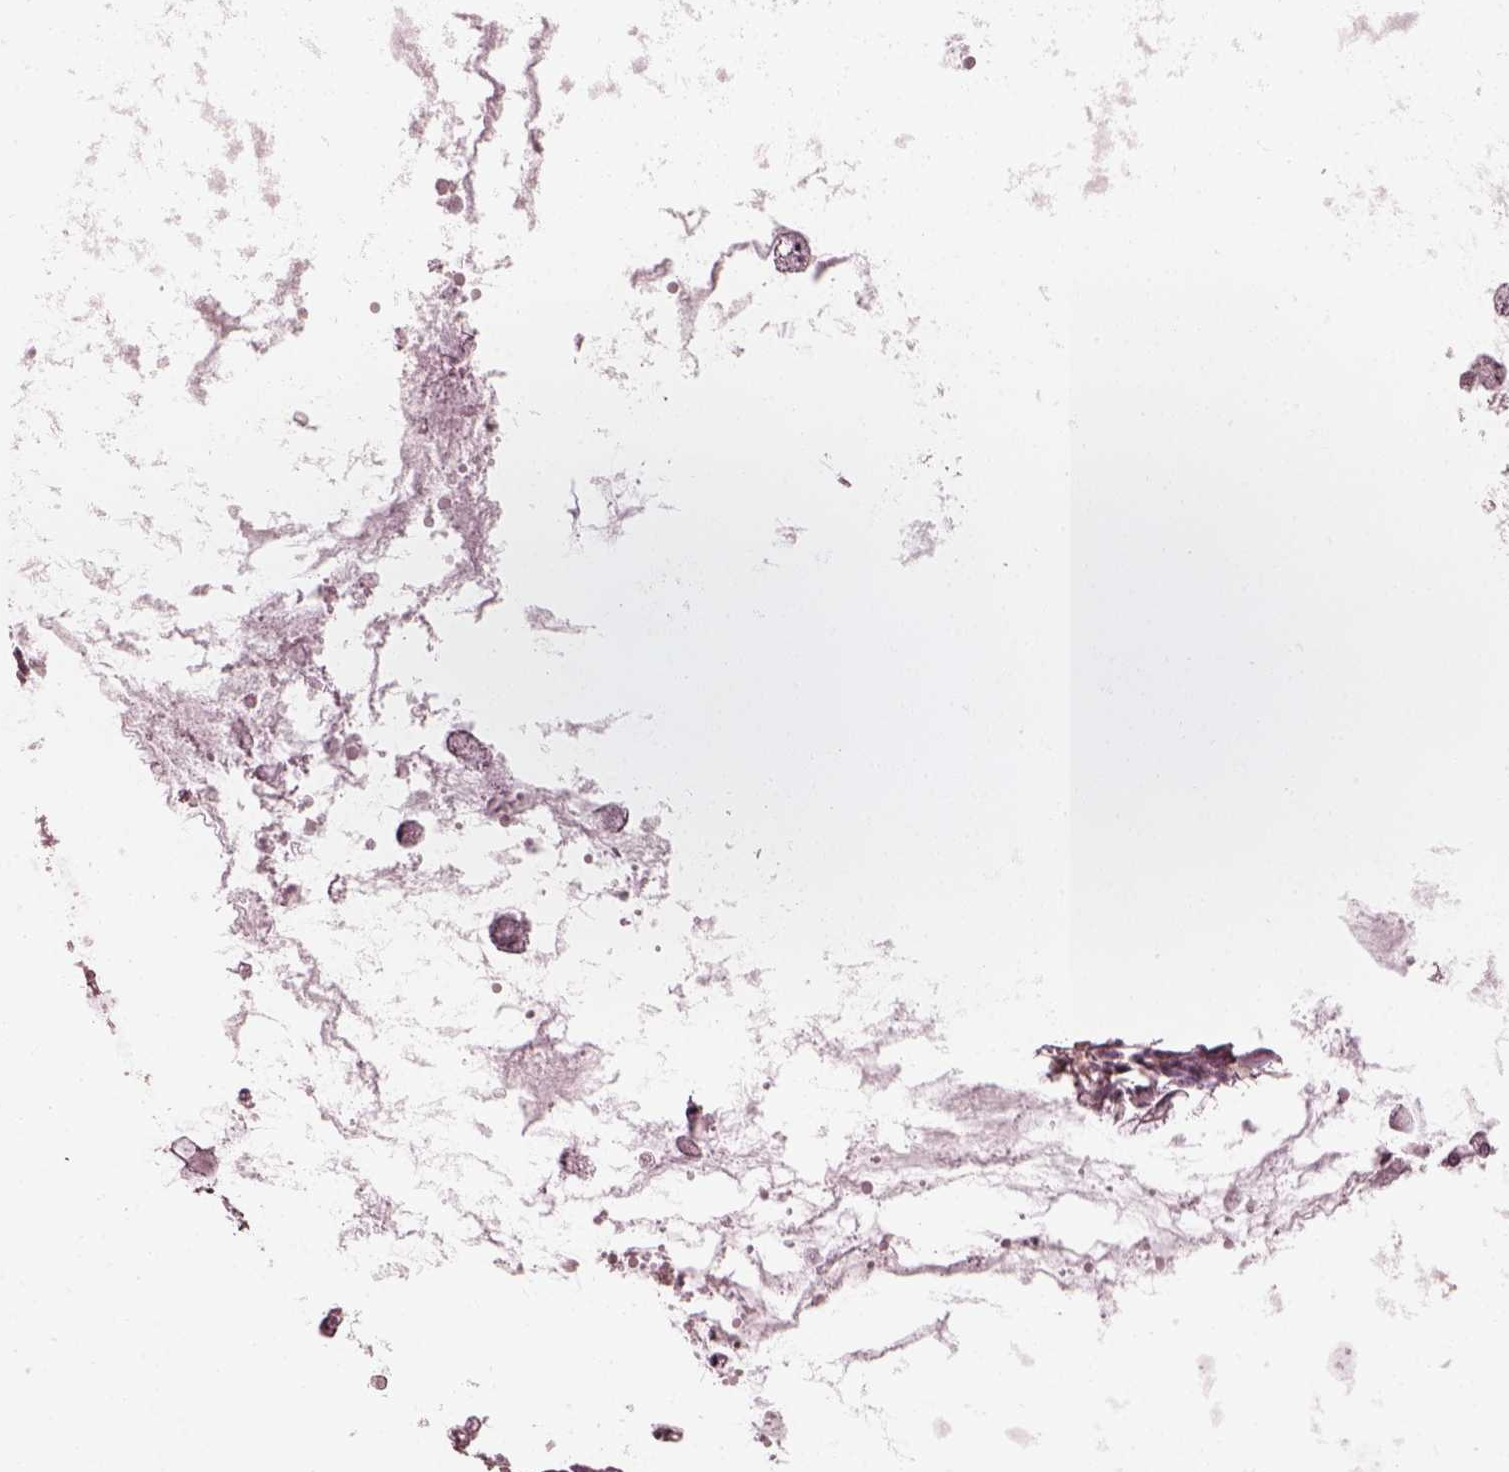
{"staining": {"intensity": "weak", "quantity": ">75%", "location": "cytoplasmic/membranous"}, "tissue": "ovarian cancer", "cell_type": "Tumor cells", "image_type": "cancer", "snomed": [{"axis": "morphology", "description": "Cystadenocarcinoma, mucinous, NOS"}, {"axis": "topography", "description": "Ovary"}], "caption": "Human ovarian cancer (mucinous cystadenocarcinoma) stained with a brown dye exhibits weak cytoplasmic/membranous positive positivity in about >75% of tumor cells.", "gene": "TUBG1", "patient": {"sex": "female", "age": 41}}